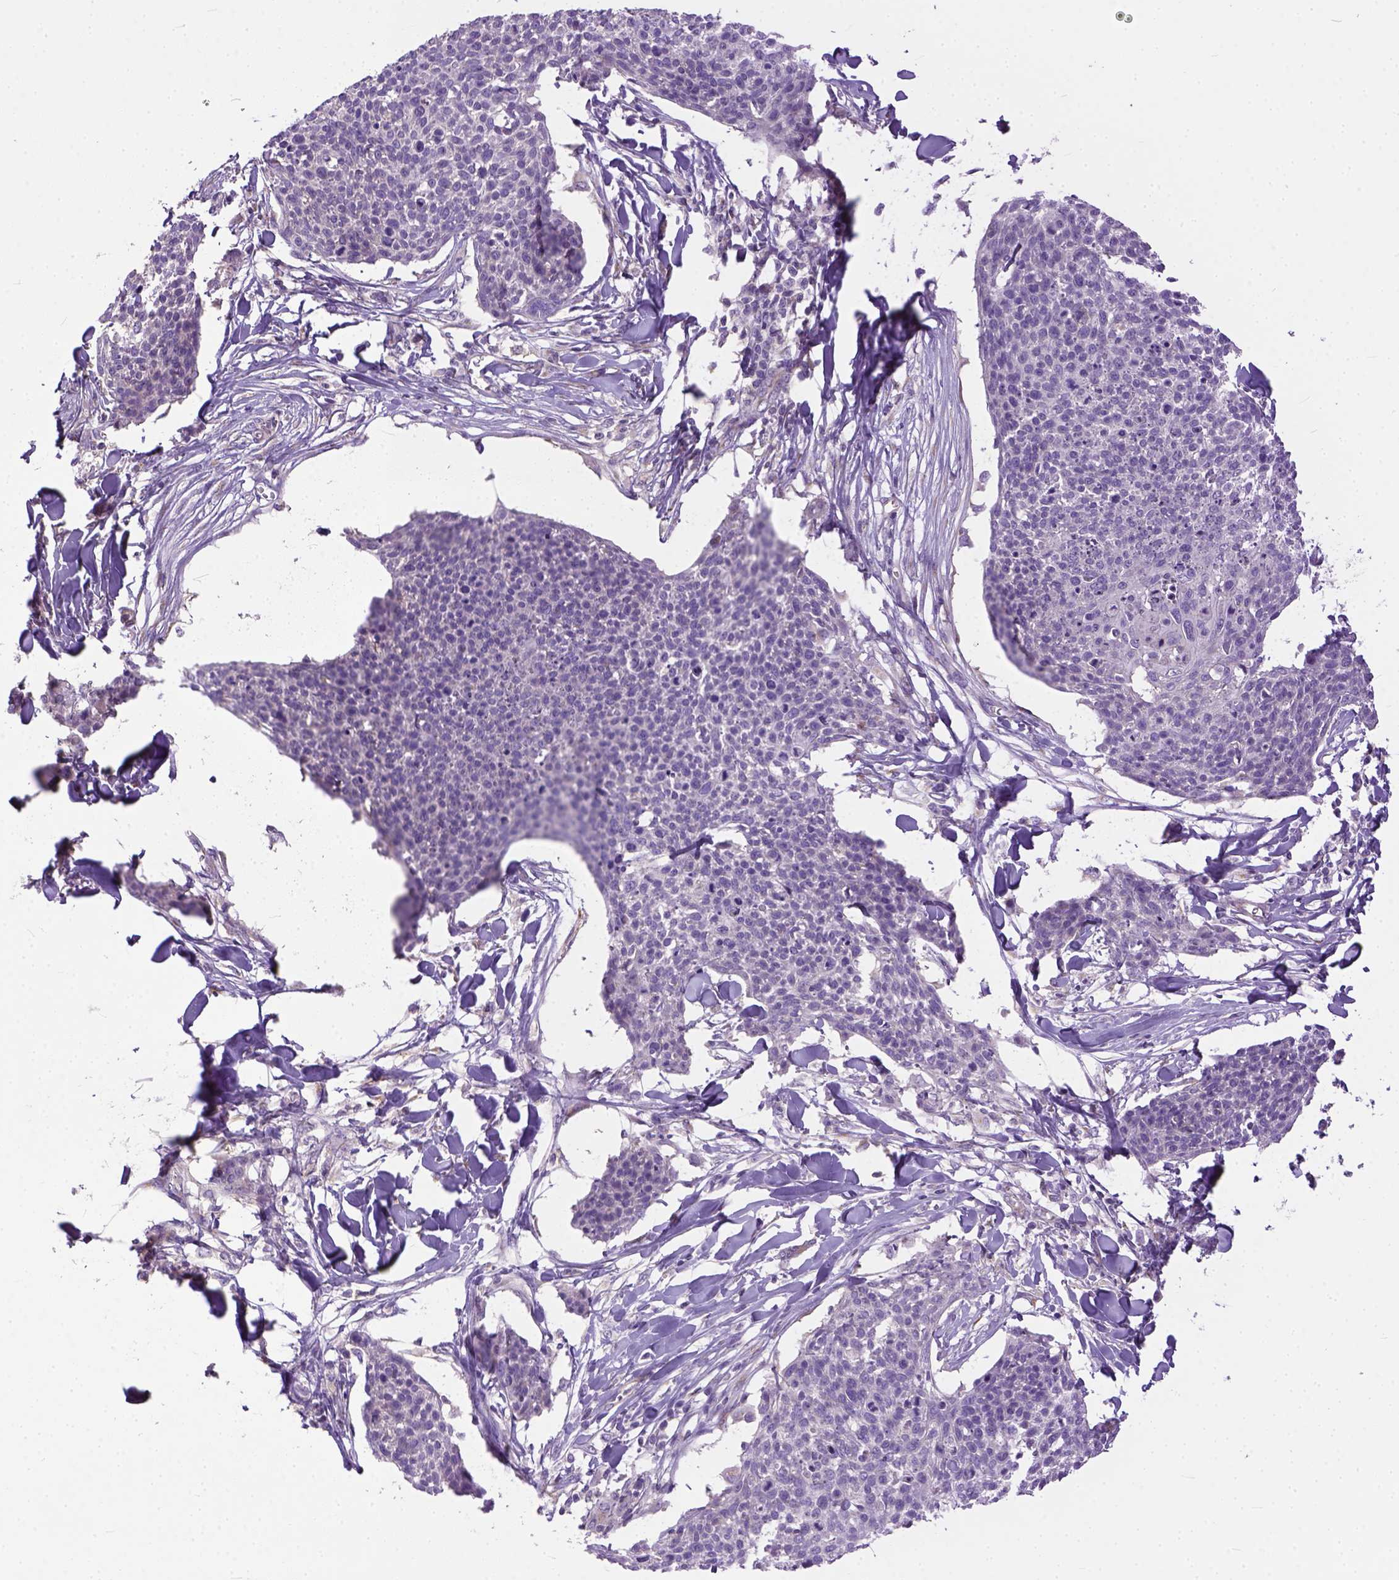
{"staining": {"intensity": "negative", "quantity": "none", "location": "none"}, "tissue": "skin cancer", "cell_type": "Tumor cells", "image_type": "cancer", "snomed": [{"axis": "morphology", "description": "Squamous cell carcinoma, NOS"}, {"axis": "topography", "description": "Skin"}, {"axis": "topography", "description": "Vulva"}], "caption": "A high-resolution micrograph shows immunohistochemistry staining of skin cancer (squamous cell carcinoma), which reveals no significant expression in tumor cells.", "gene": "BANF2", "patient": {"sex": "female", "age": 75}}